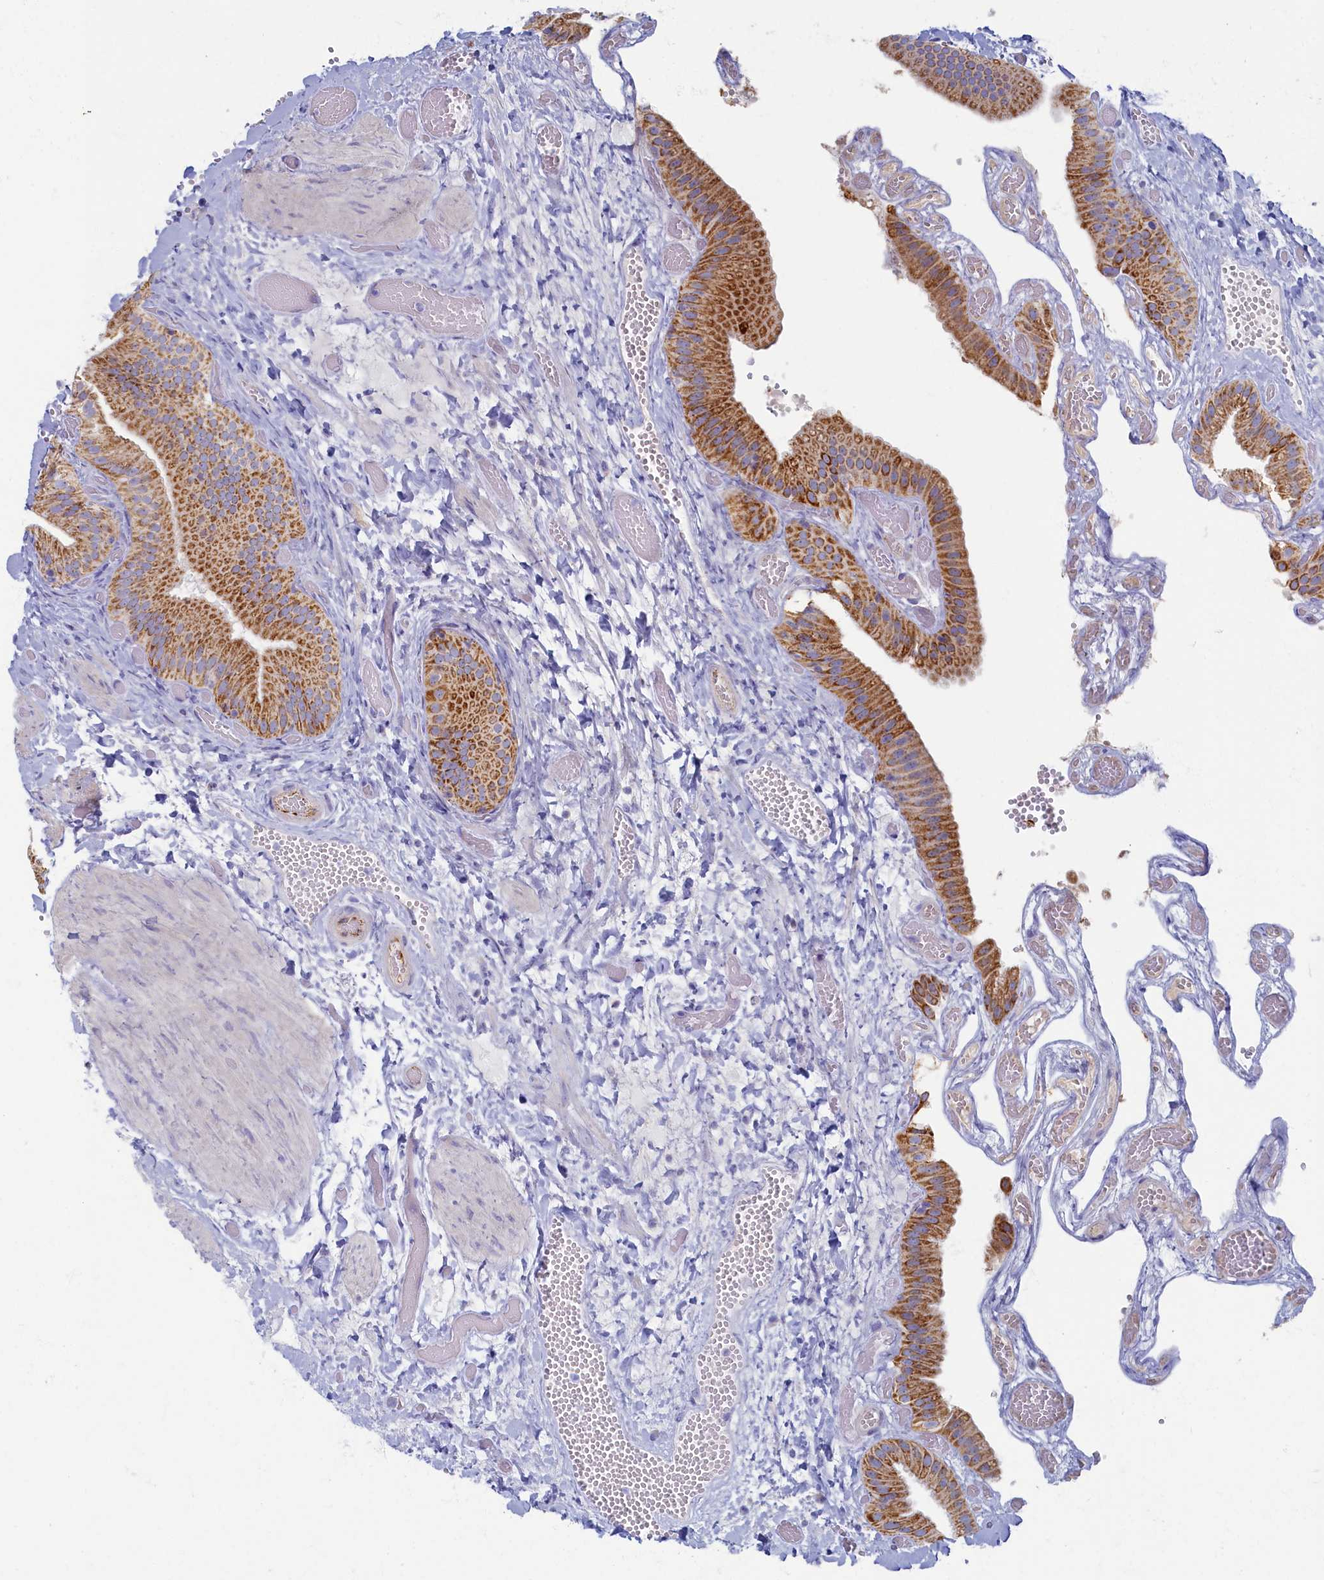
{"staining": {"intensity": "strong", "quantity": ">75%", "location": "cytoplasmic/membranous"}, "tissue": "gallbladder", "cell_type": "Glandular cells", "image_type": "normal", "snomed": [{"axis": "morphology", "description": "Normal tissue, NOS"}, {"axis": "topography", "description": "Gallbladder"}], "caption": "Protein analysis of benign gallbladder demonstrates strong cytoplasmic/membranous staining in about >75% of glandular cells. (DAB (3,3'-diaminobenzidine) IHC, brown staining for protein, blue staining for nuclei).", "gene": "OCIAD2", "patient": {"sex": "female", "age": 64}}